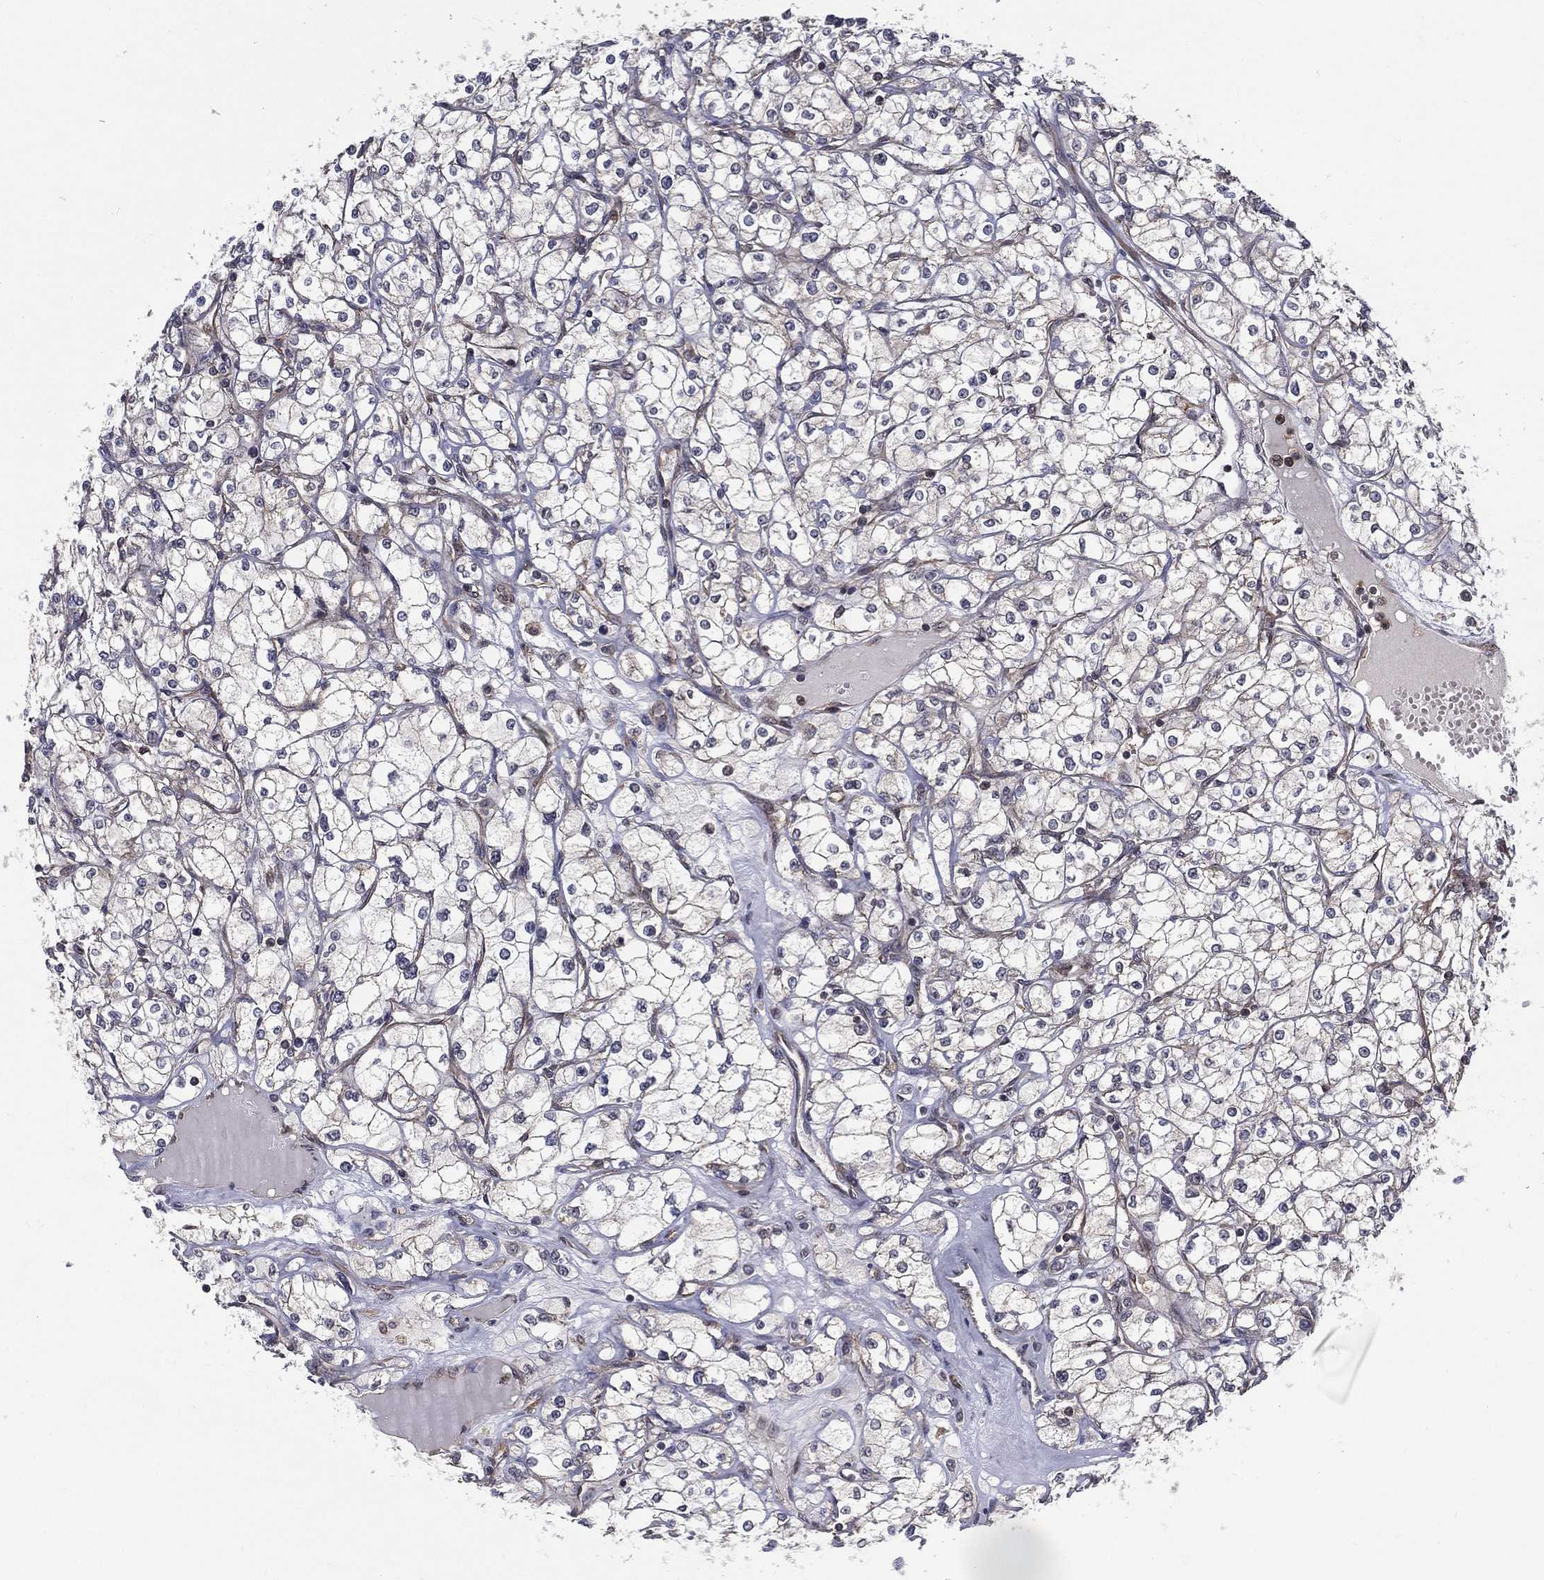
{"staining": {"intensity": "negative", "quantity": "none", "location": "none"}, "tissue": "renal cancer", "cell_type": "Tumor cells", "image_type": "cancer", "snomed": [{"axis": "morphology", "description": "Adenocarcinoma, NOS"}, {"axis": "topography", "description": "Kidney"}], "caption": "An IHC photomicrograph of renal adenocarcinoma is shown. There is no staining in tumor cells of renal adenocarcinoma.", "gene": "UACA", "patient": {"sex": "male", "age": 67}}